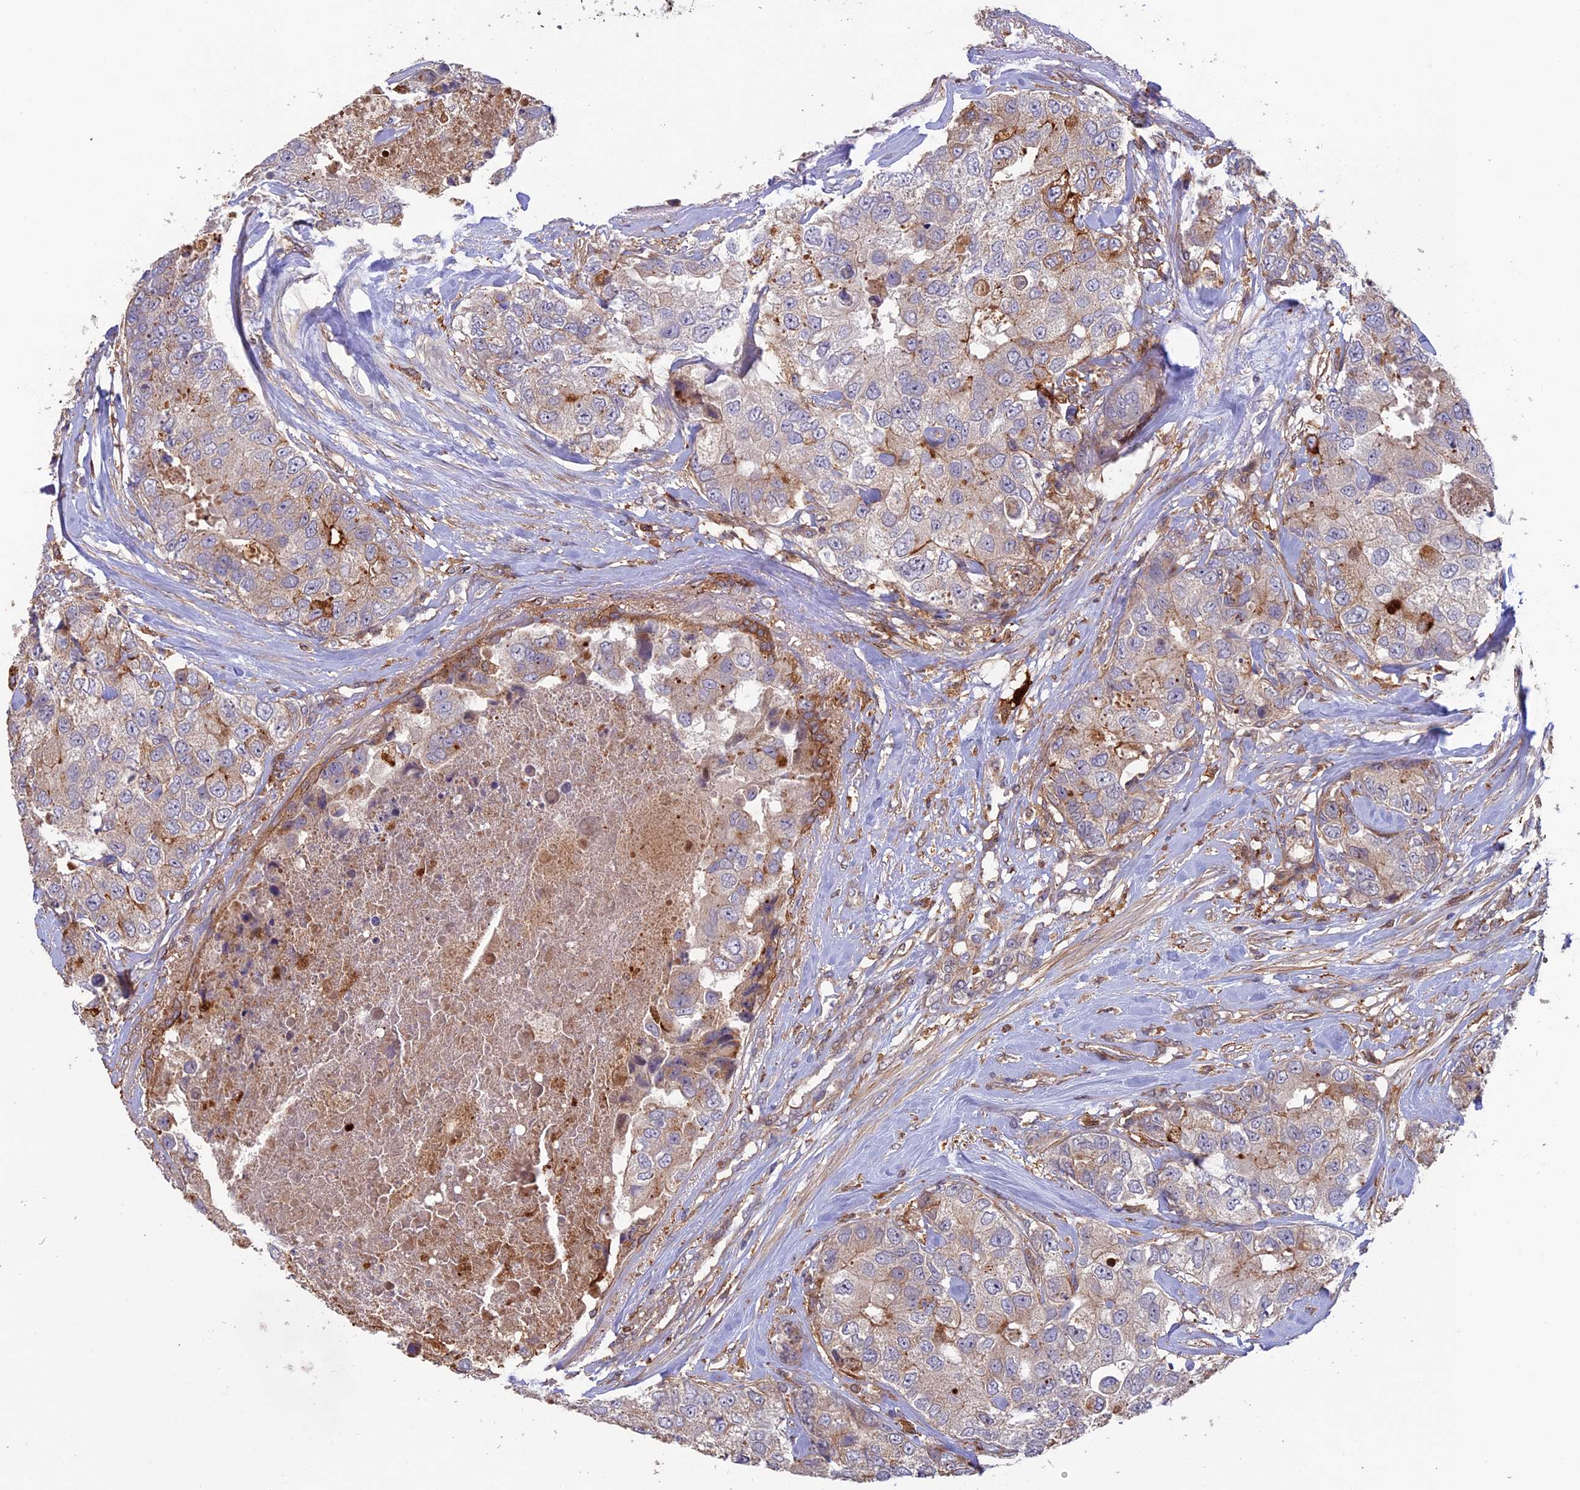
{"staining": {"intensity": "moderate", "quantity": "<25%", "location": "cytoplasmic/membranous"}, "tissue": "breast cancer", "cell_type": "Tumor cells", "image_type": "cancer", "snomed": [{"axis": "morphology", "description": "Duct carcinoma"}, {"axis": "topography", "description": "Breast"}], "caption": "About <25% of tumor cells in infiltrating ductal carcinoma (breast) show moderate cytoplasmic/membranous protein positivity as visualized by brown immunohistochemical staining.", "gene": "FERMT1", "patient": {"sex": "female", "age": 62}}